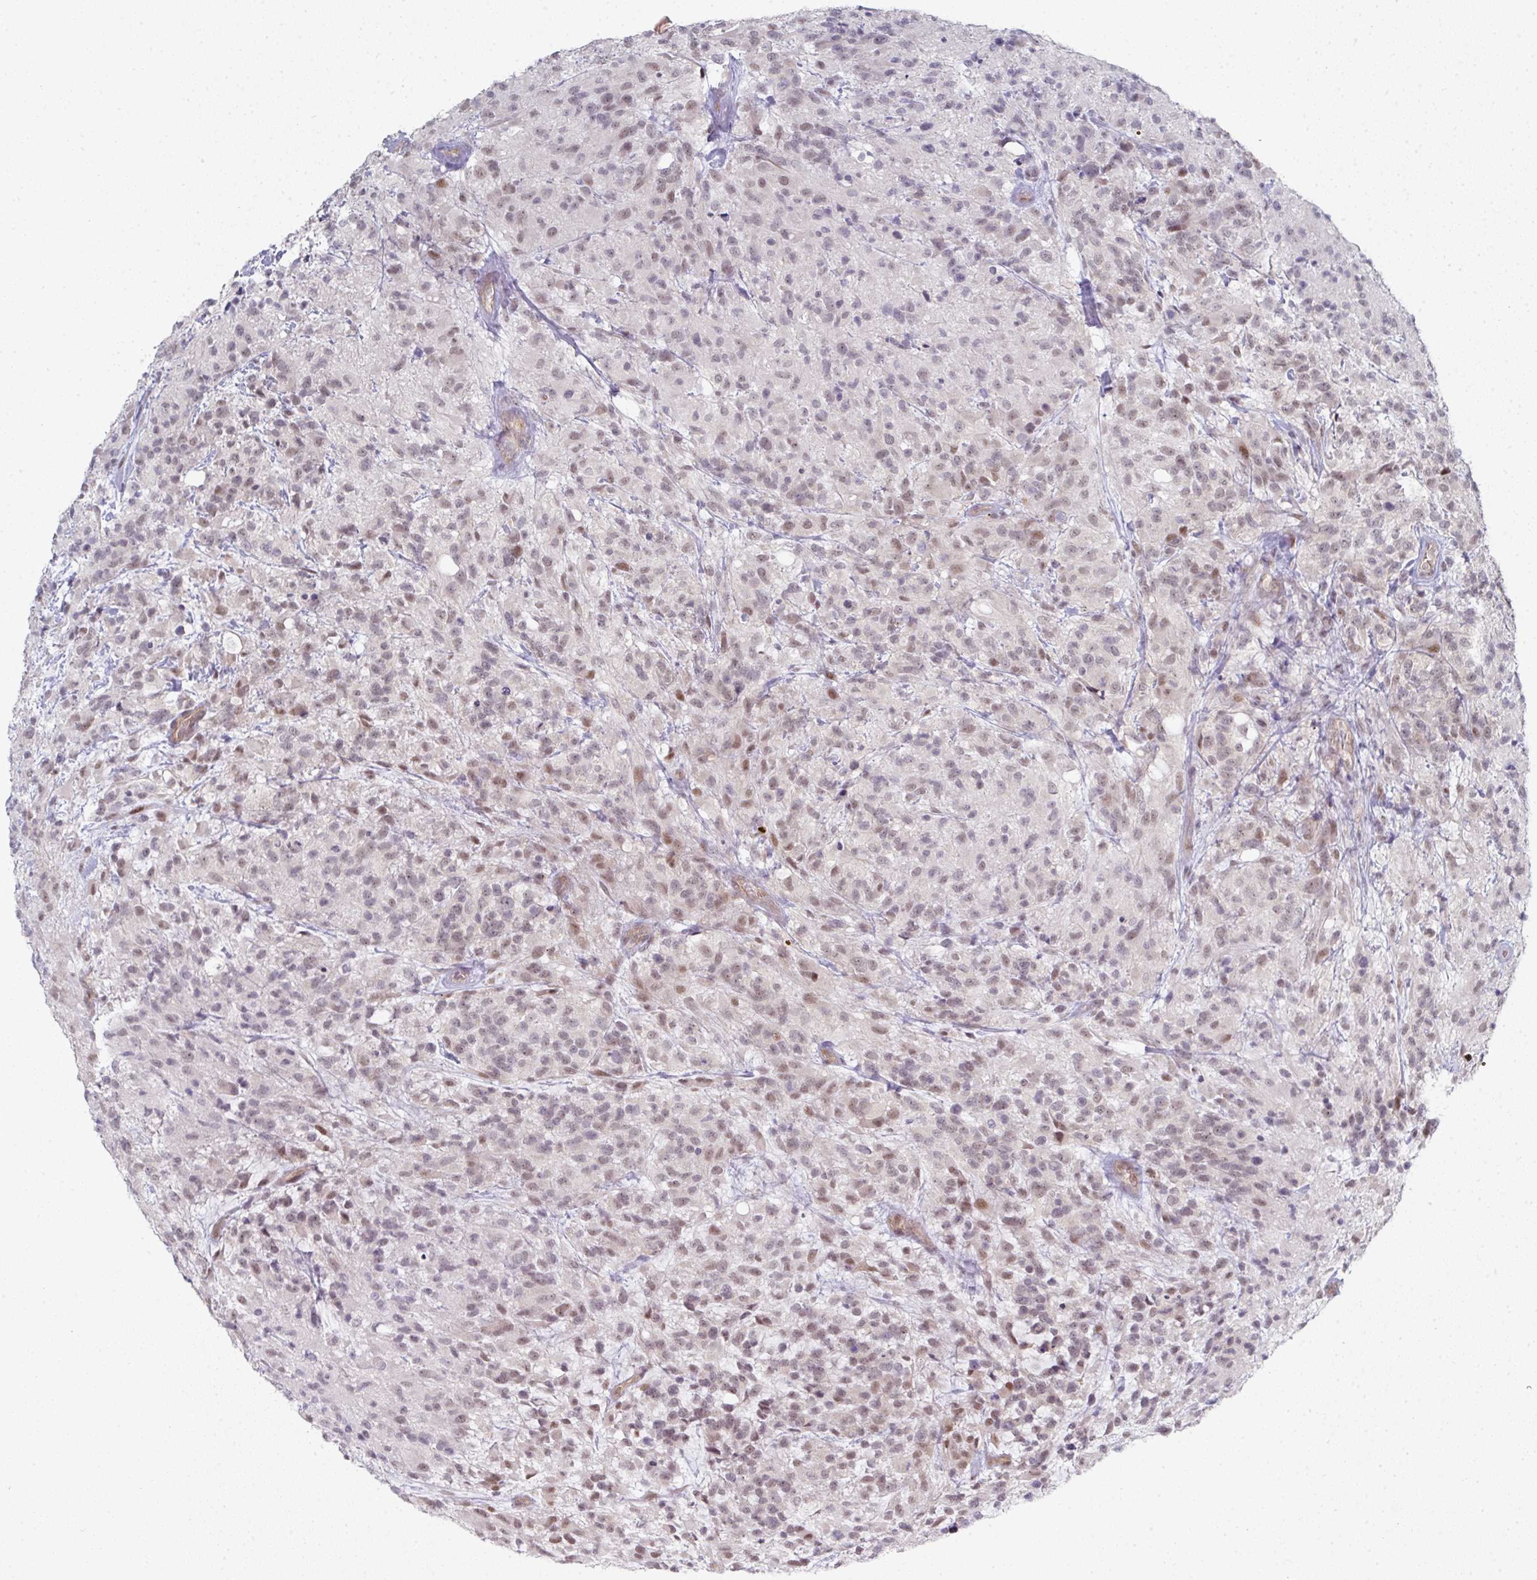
{"staining": {"intensity": "weak", "quantity": "25%-75%", "location": "nuclear"}, "tissue": "glioma", "cell_type": "Tumor cells", "image_type": "cancer", "snomed": [{"axis": "morphology", "description": "Glioma, malignant, High grade"}, {"axis": "topography", "description": "Brain"}], "caption": "Human malignant glioma (high-grade) stained with a brown dye exhibits weak nuclear positive positivity in about 25%-75% of tumor cells.", "gene": "TMCC1", "patient": {"sex": "female", "age": 67}}